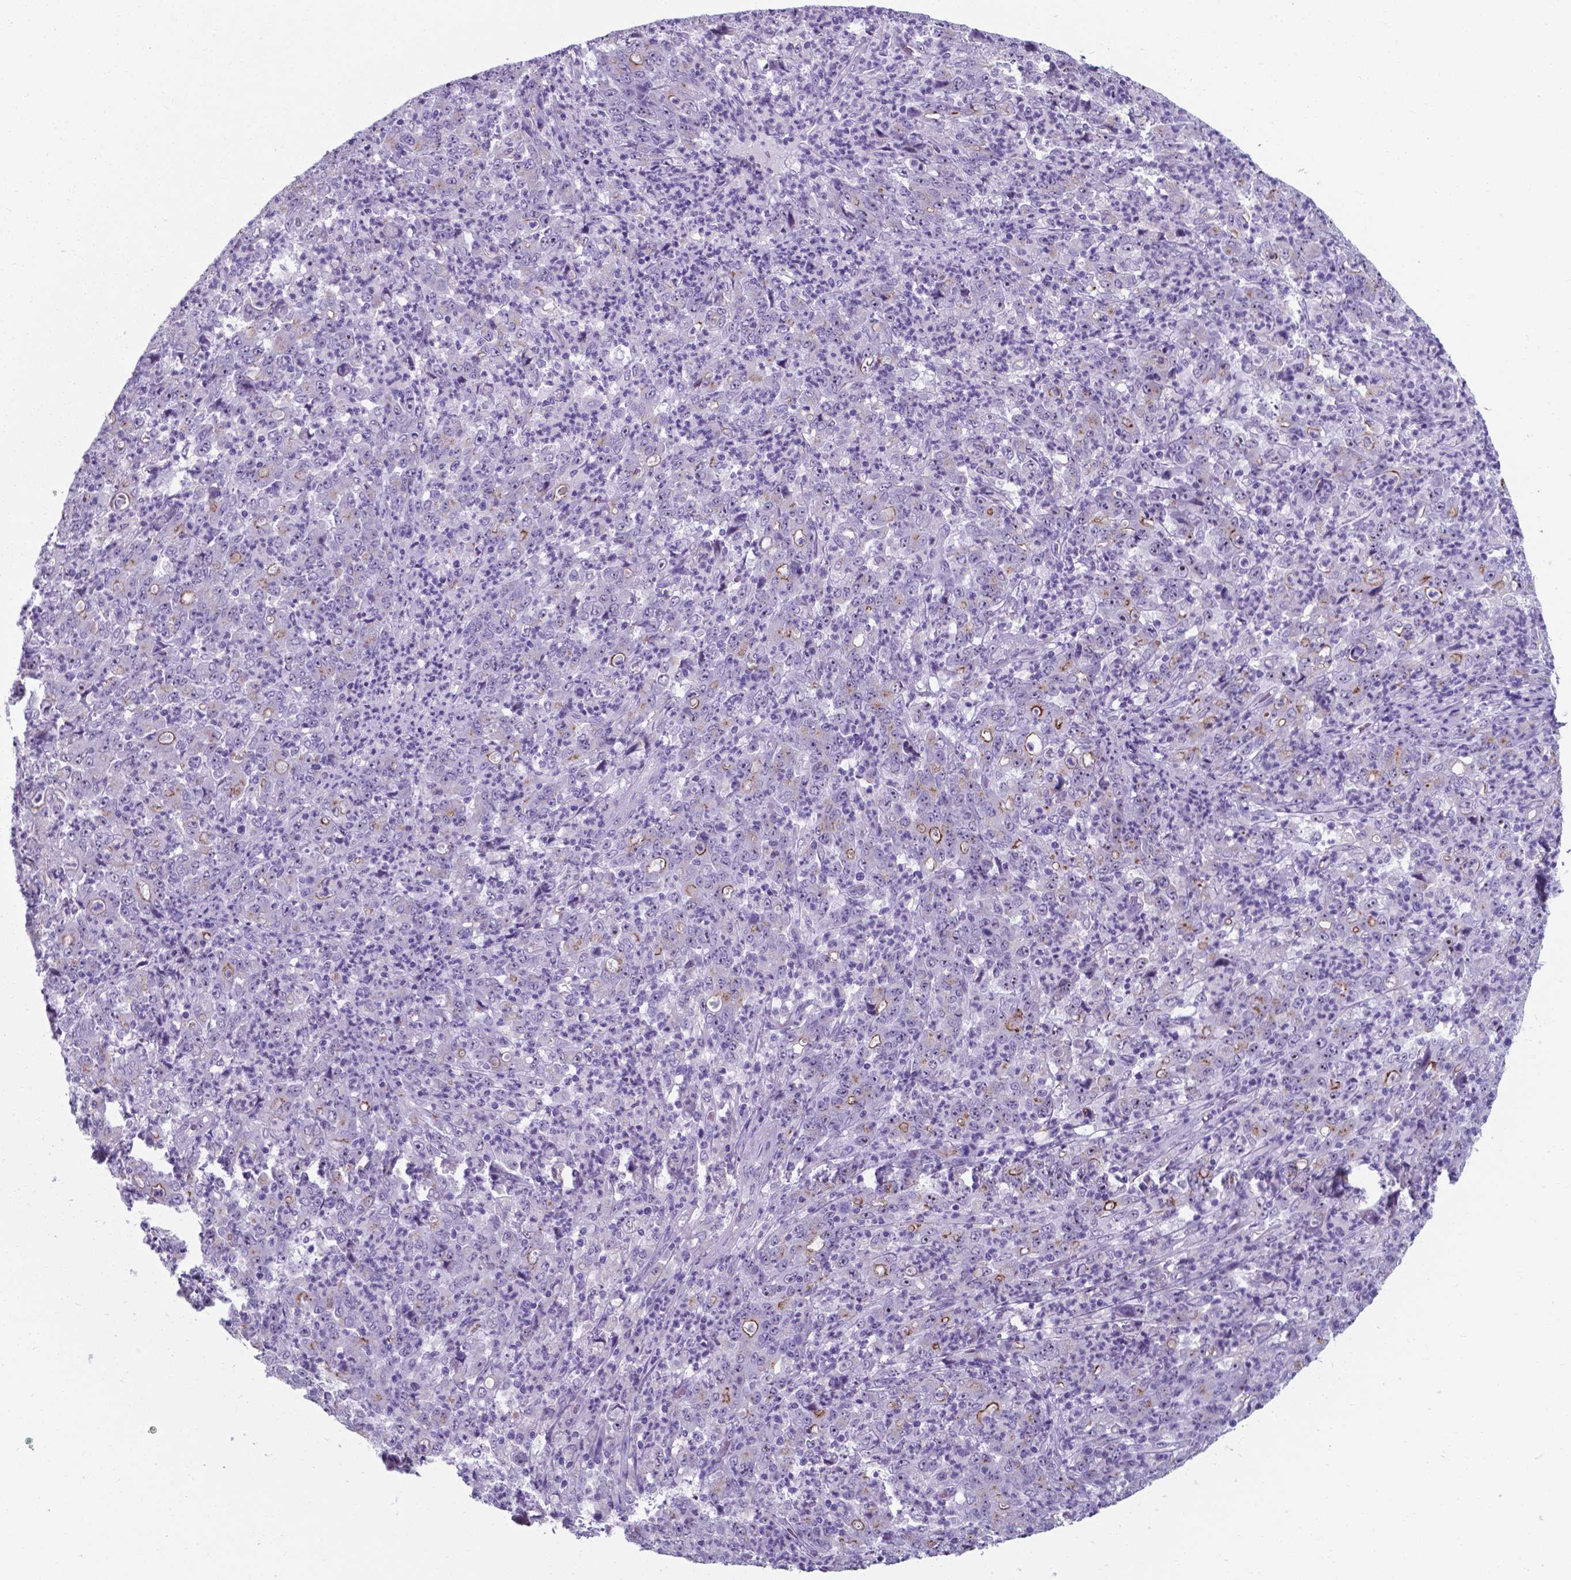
{"staining": {"intensity": "strong", "quantity": "25%-75%", "location": "cytoplasmic/membranous"}, "tissue": "stomach cancer", "cell_type": "Tumor cells", "image_type": "cancer", "snomed": [{"axis": "morphology", "description": "Adenocarcinoma, NOS"}, {"axis": "topography", "description": "Stomach, lower"}], "caption": "Strong cytoplasmic/membranous staining for a protein is seen in about 25%-75% of tumor cells of adenocarcinoma (stomach) using immunohistochemistry (IHC).", "gene": "AP5B1", "patient": {"sex": "female", "age": 71}}